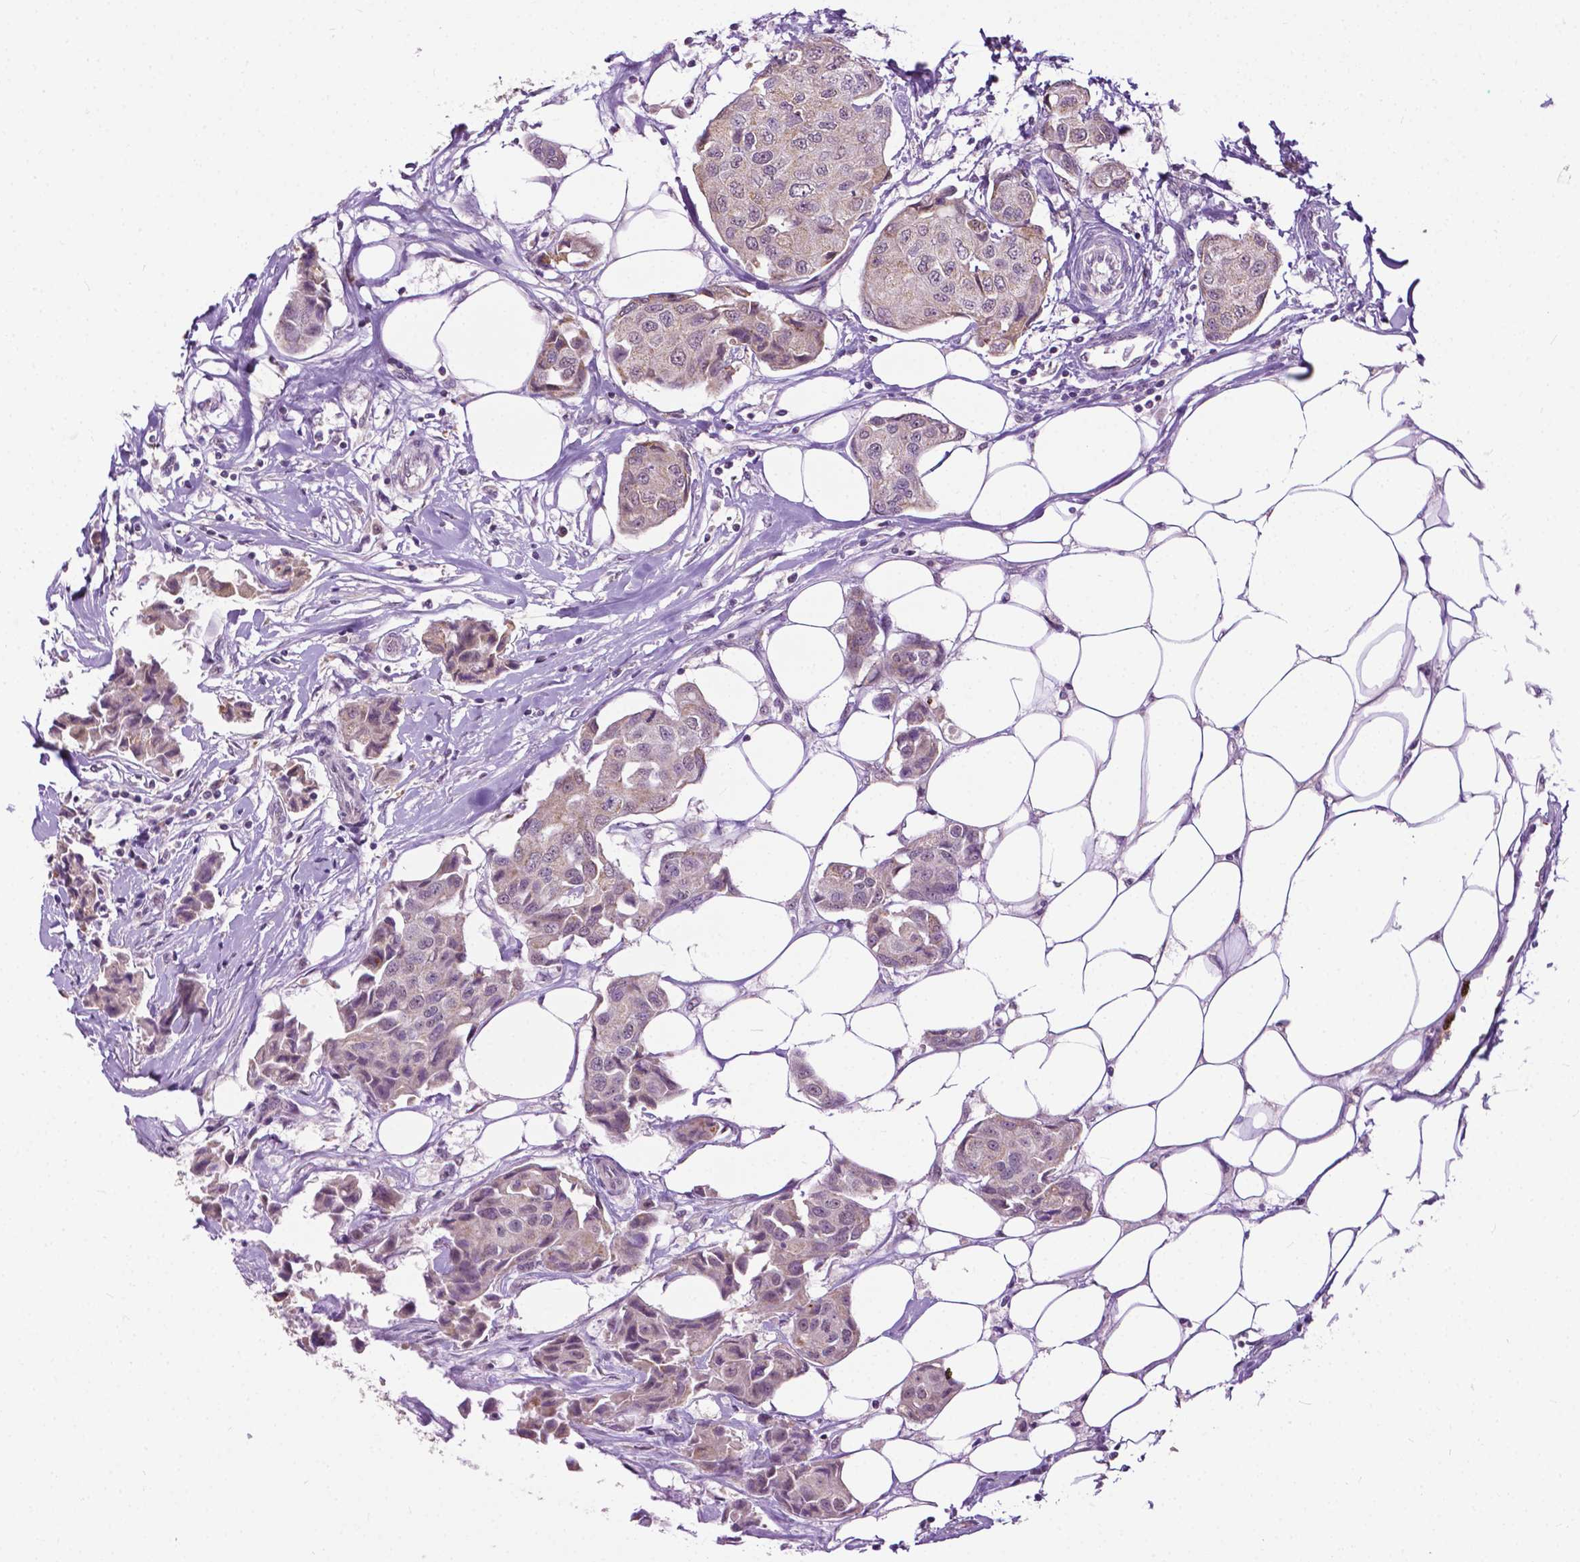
{"staining": {"intensity": "weak", "quantity": "25%-75%", "location": "cytoplasmic/membranous"}, "tissue": "breast cancer", "cell_type": "Tumor cells", "image_type": "cancer", "snomed": [{"axis": "morphology", "description": "Duct carcinoma"}, {"axis": "topography", "description": "Breast"}, {"axis": "topography", "description": "Lymph node"}], "caption": "Immunohistochemical staining of human intraductal carcinoma (breast) demonstrates low levels of weak cytoplasmic/membranous expression in about 25%-75% of tumor cells. The protein of interest is stained brown, and the nuclei are stained in blue (DAB (3,3'-diaminobenzidine) IHC with brightfield microscopy, high magnification).", "gene": "TTC9B", "patient": {"sex": "female", "age": 80}}